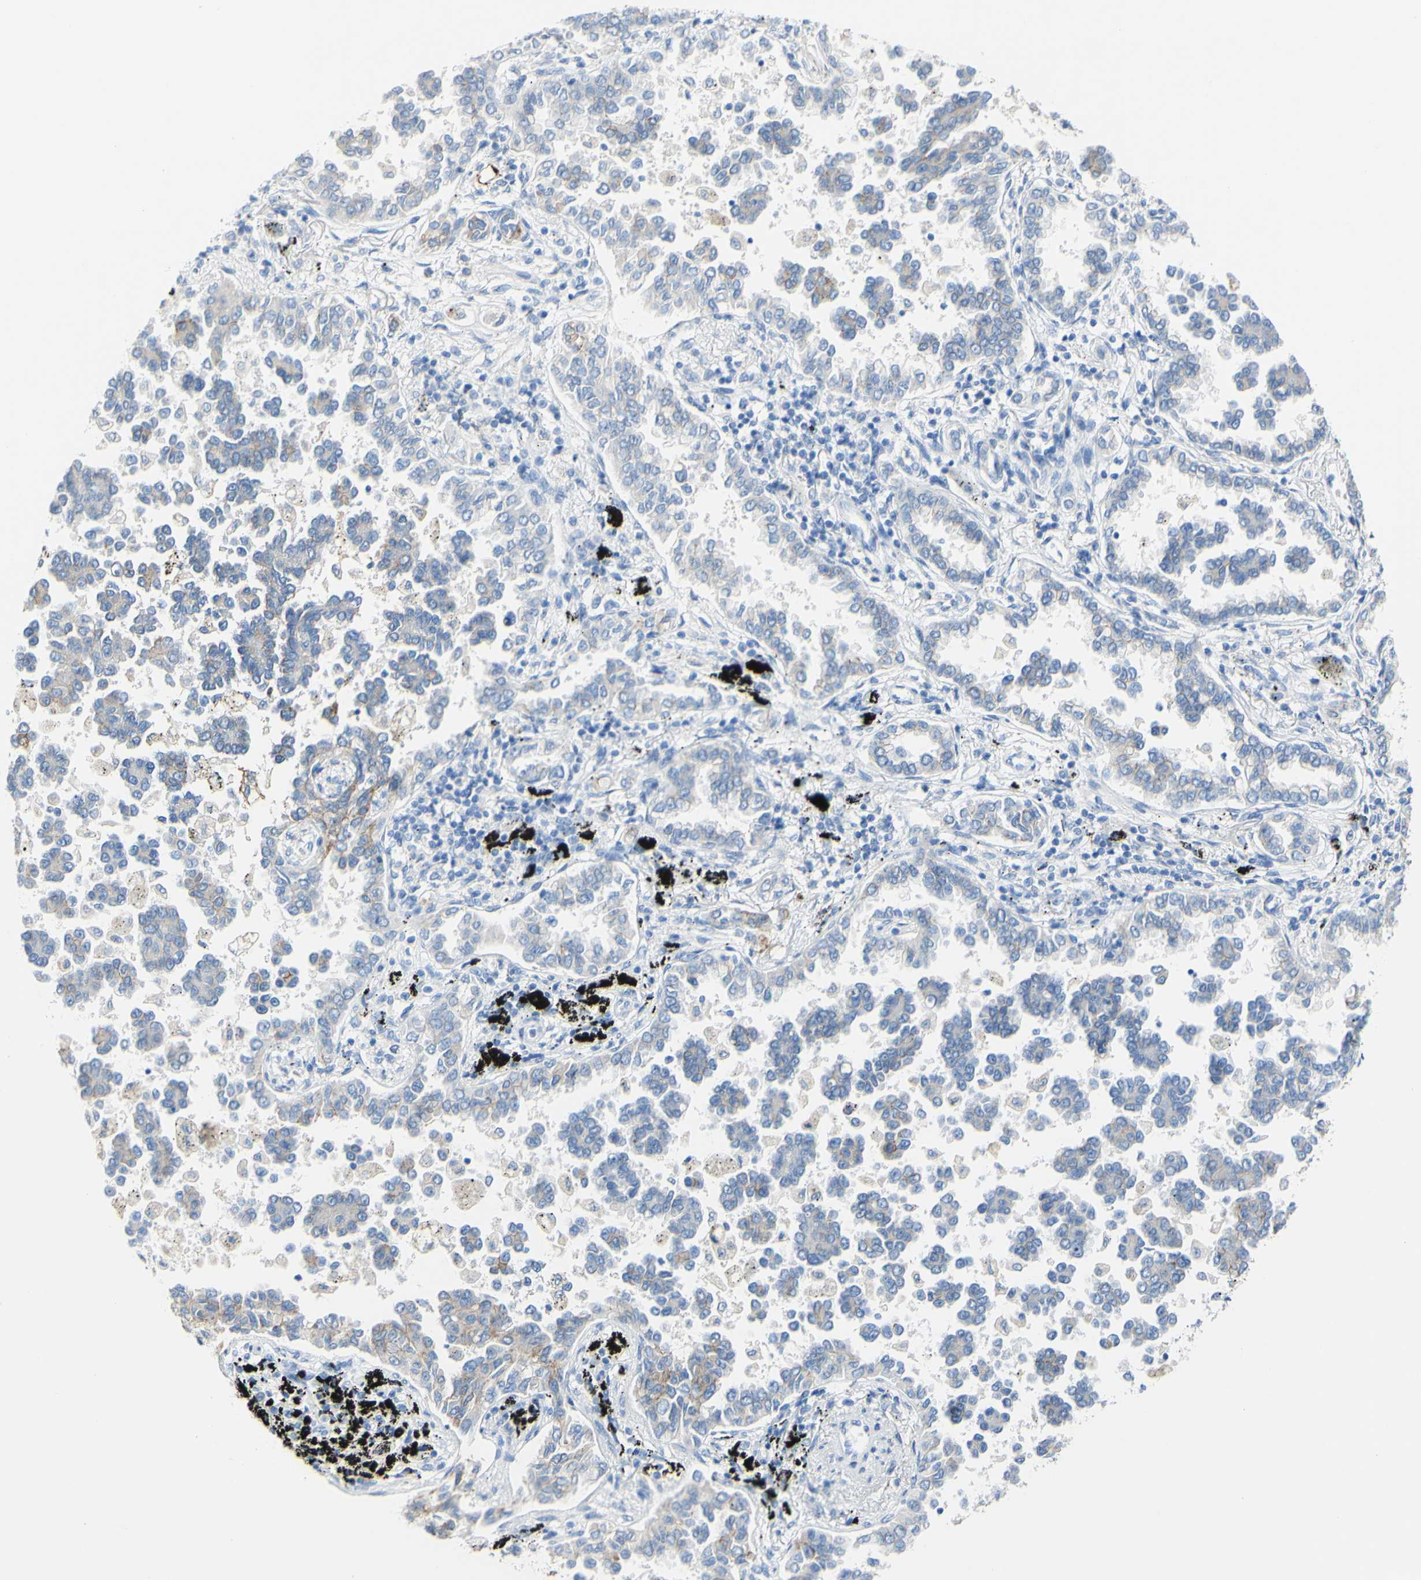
{"staining": {"intensity": "moderate", "quantity": "25%-75%", "location": "cytoplasmic/membranous"}, "tissue": "lung cancer", "cell_type": "Tumor cells", "image_type": "cancer", "snomed": [{"axis": "morphology", "description": "Normal tissue, NOS"}, {"axis": "morphology", "description": "Adenocarcinoma, NOS"}, {"axis": "topography", "description": "Lung"}], "caption": "Approximately 25%-75% of tumor cells in lung cancer display moderate cytoplasmic/membranous protein staining as visualized by brown immunohistochemical staining.", "gene": "DSC2", "patient": {"sex": "male", "age": 59}}